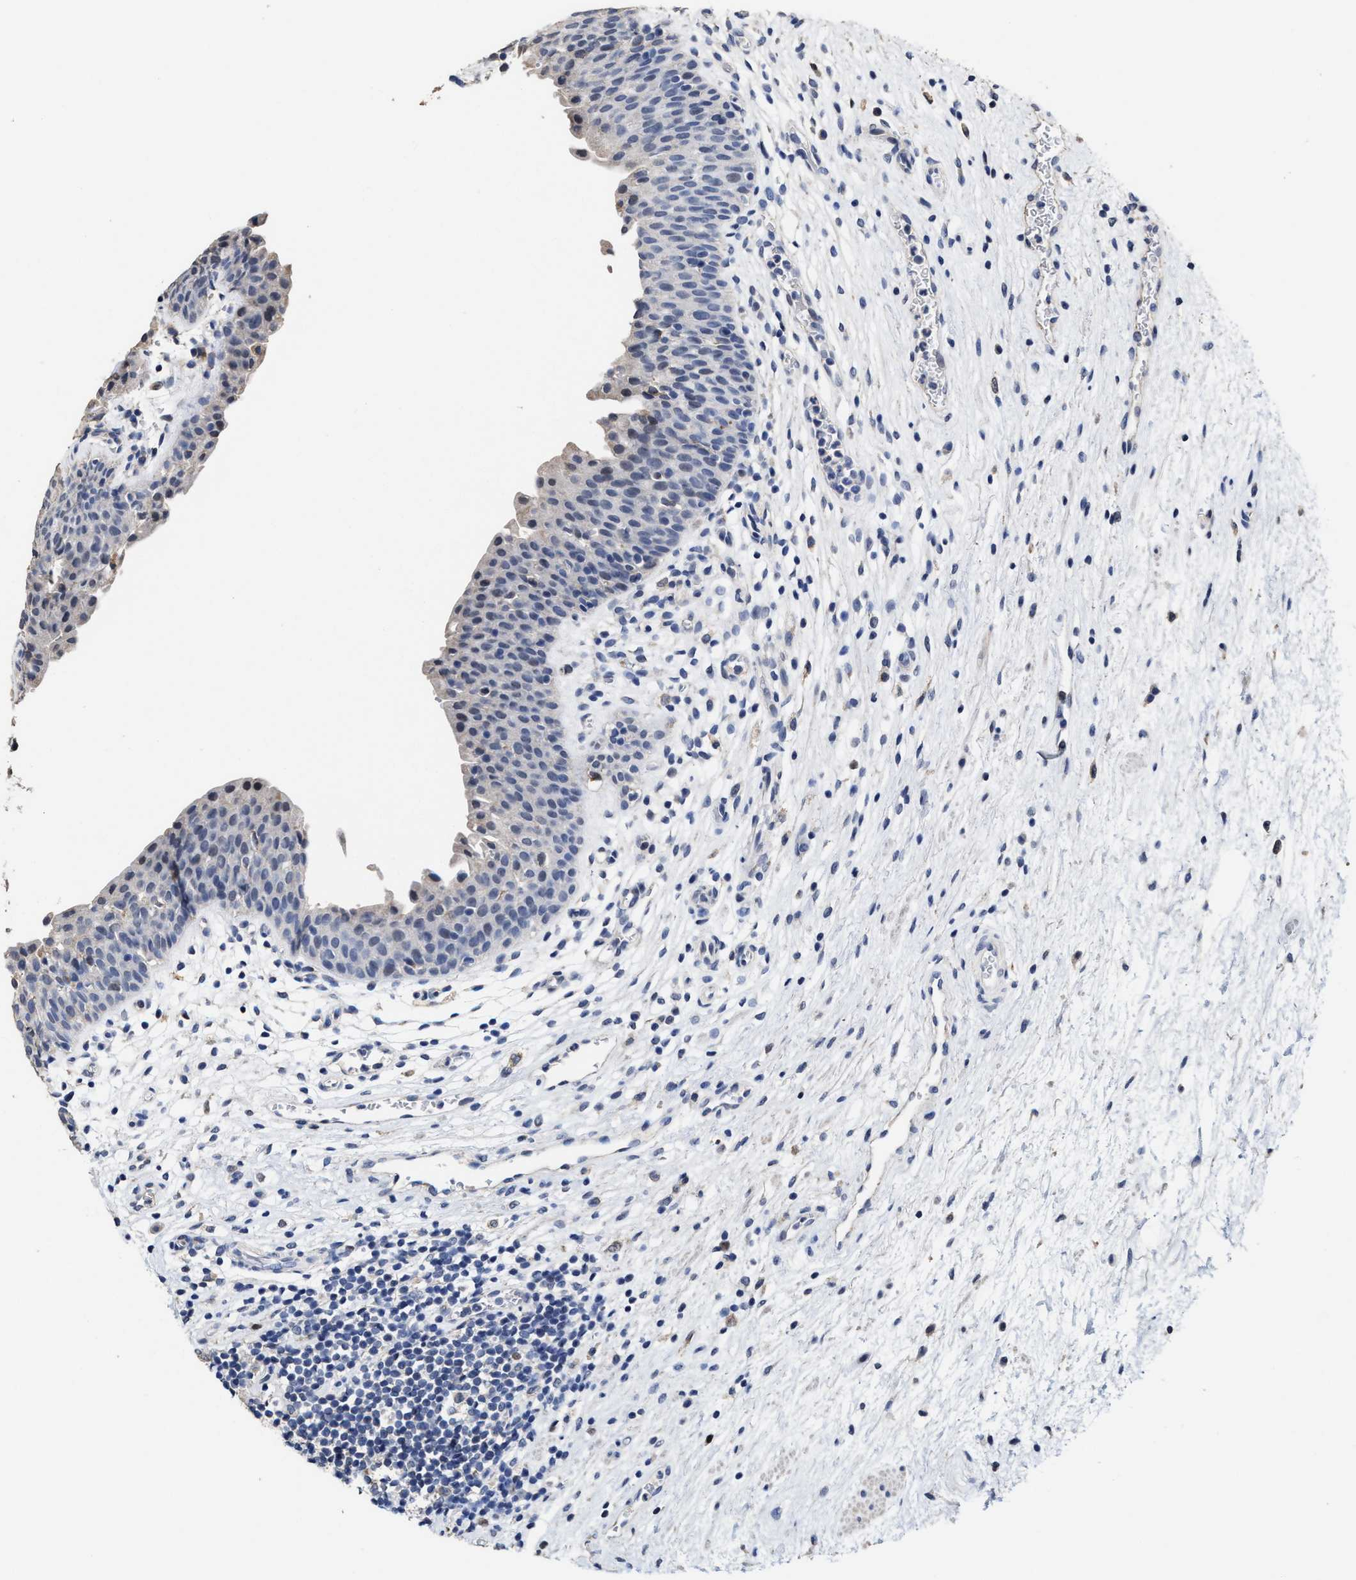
{"staining": {"intensity": "negative", "quantity": "none", "location": "none"}, "tissue": "urinary bladder", "cell_type": "Urothelial cells", "image_type": "normal", "snomed": [{"axis": "morphology", "description": "Normal tissue, NOS"}, {"axis": "topography", "description": "Urinary bladder"}], "caption": "This is an immunohistochemistry (IHC) photomicrograph of normal human urinary bladder. There is no expression in urothelial cells.", "gene": "ZFAT", "patient": {"sex": "male", "age": 37}}